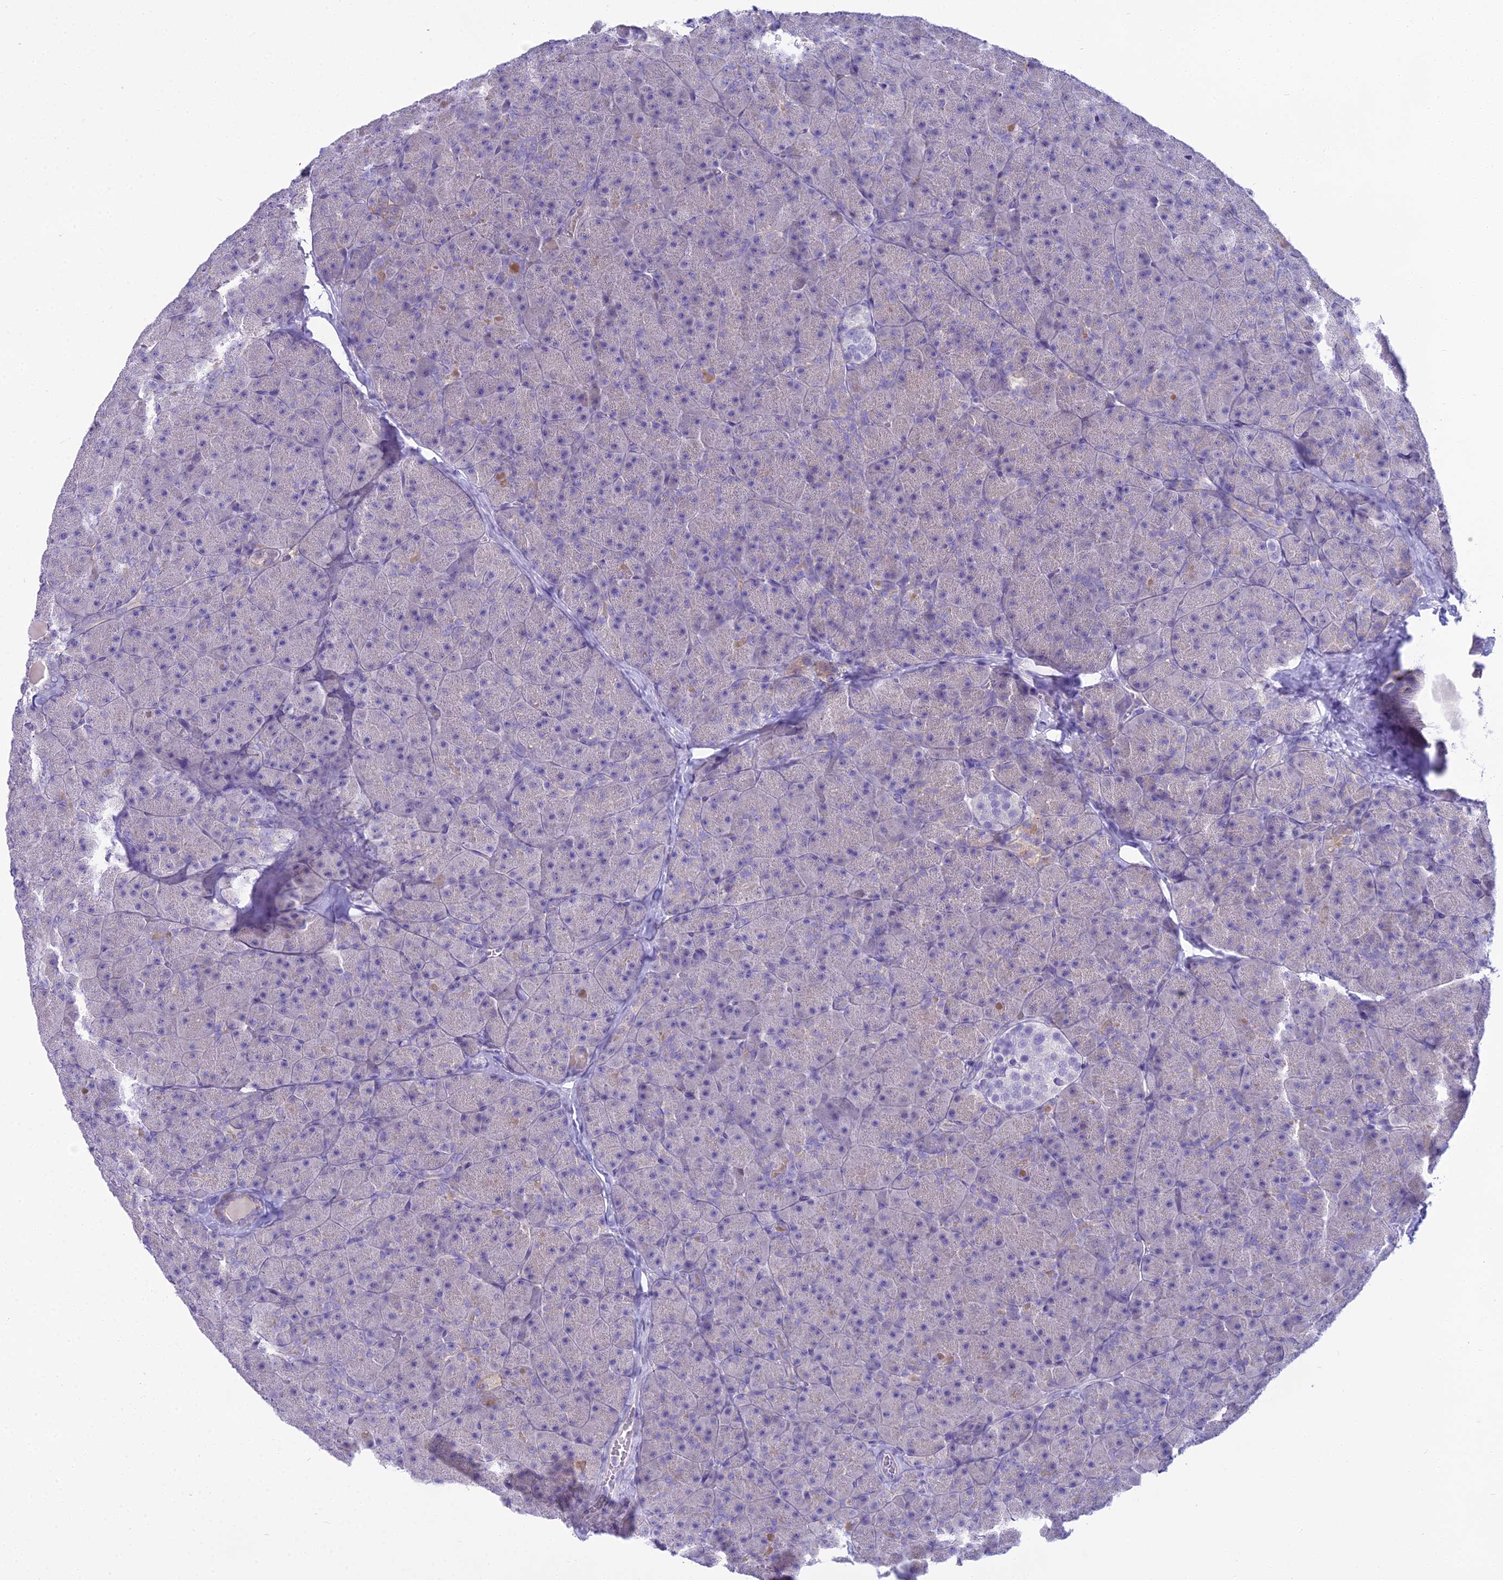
{"staining": {"intensity": "weak", "quantity": "<25%", "location": "cytoplasmic/membranous"}, "tissue": "pancreas", "cell_type": "Exocrine glandular cells", "image_type": "normal", "snomed": [{"axis": "morphology", "description": "Normal tissue, NOS"}, {"axis": "topography", "description": "Pancreas"}], "caption": "Immunohistochemistry photomicrograph of benign pancreas: human pancreas stained with DAB (3,3'-diaminobenzidine) reveals no significant protein staining in exocrine glandular cells. Nuclei are stained in blue.", "gene": "BLNK", "patient": {"sex": "male", "age": 36}}